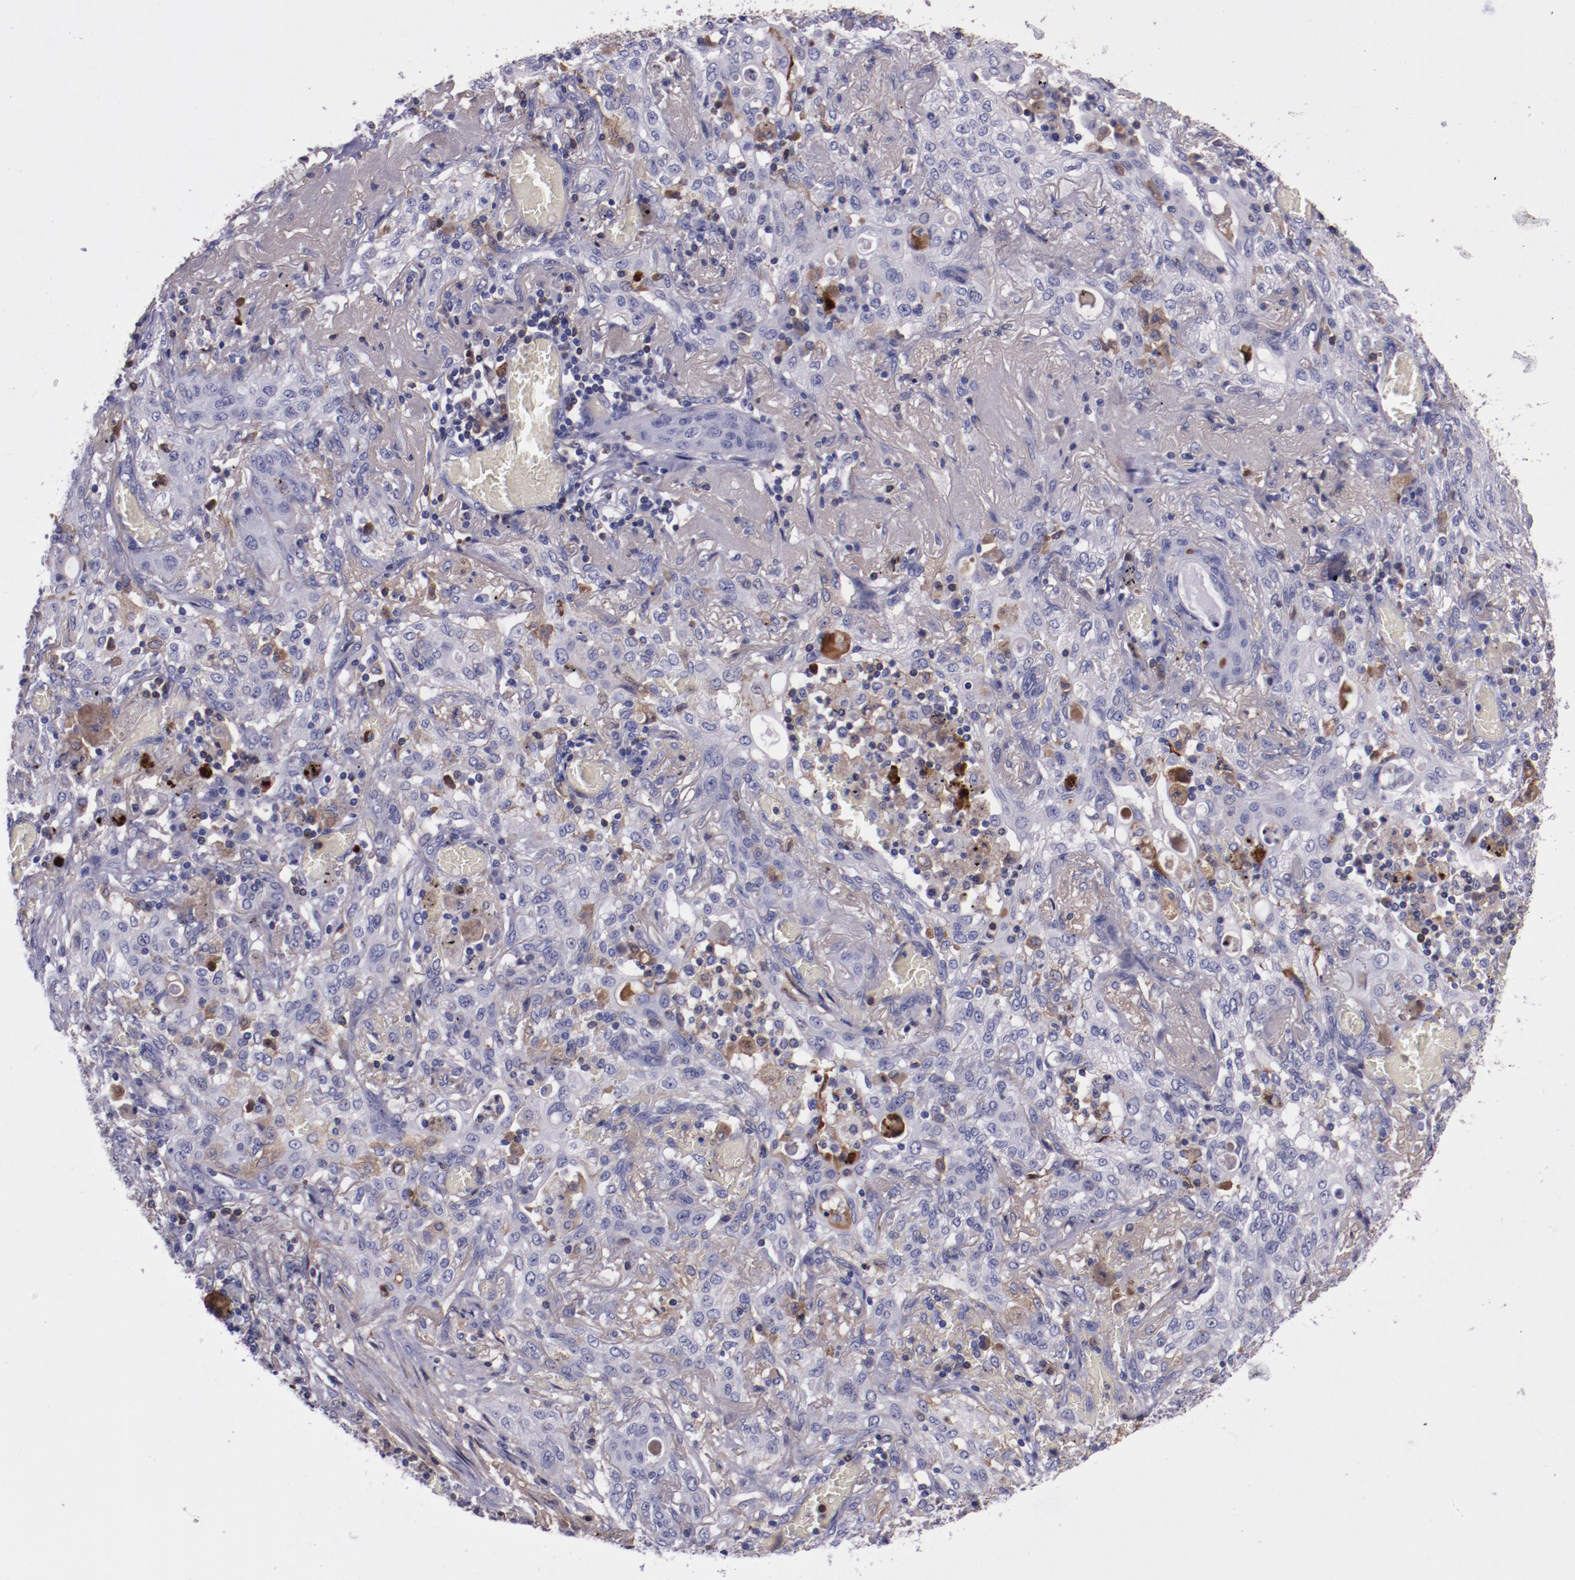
{"staining": {"intensity": "weak", "quantity": "<25%", "location": "cytoplasmic/membranous"}, "tissue": "lung cancer", "cell_type": "Tumor cells", "image_type": "cancer", "snomed": [{"axis": "morphology", "description": "Squamous cell carcinoma, NOS"}, {"axis": "topography", "description": "Lung"}], "caption": "Tumor cells are negative for brown protein staining in squamous cell carcinoma (lung).", "gene": "APOH", "patient": {"sex": "female", "age": 47}}